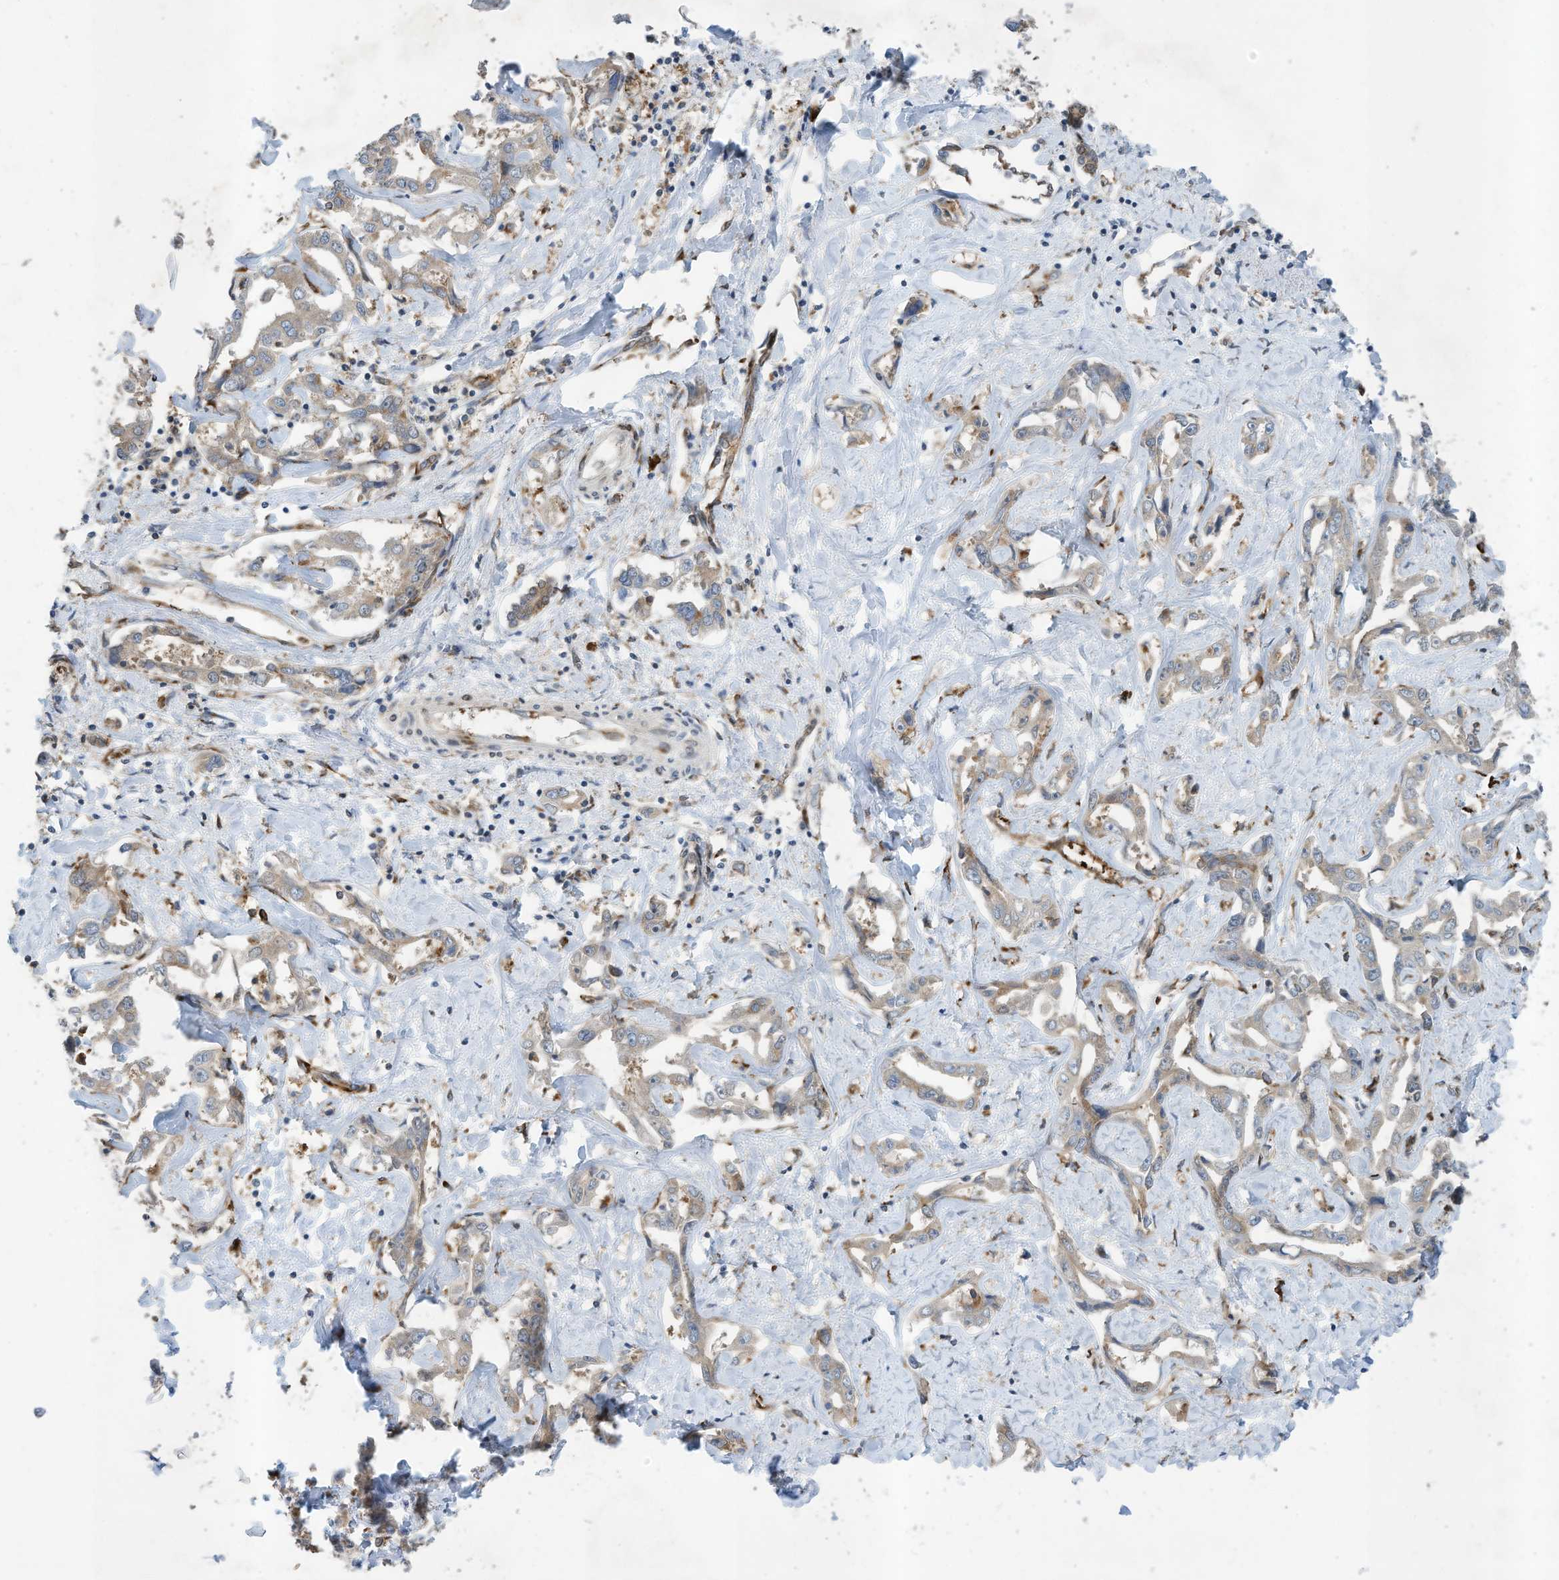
{"staining": {"intensity": "weak", "quantity": "25%-75%", "location": "cytoplasmic/membranous"}, "tissue": "liver cancer", "cell_type": "Tumor cells", "image_type": "cancer", "snomed": [{"axis": "morphology", "description": "Cholangiocarcinoma"}, {"axis": "topography", "description": "Liver"}], "caption": "Tumor cells display weak cytoplasmic/membranous expression in about 25%-75% of cells in cholangiocarcinoma (liver). (IHC, brightfield microscopy, high magnification).", "gene": "ZBTB45", "patient": {"sex": "male", "age": 59}}